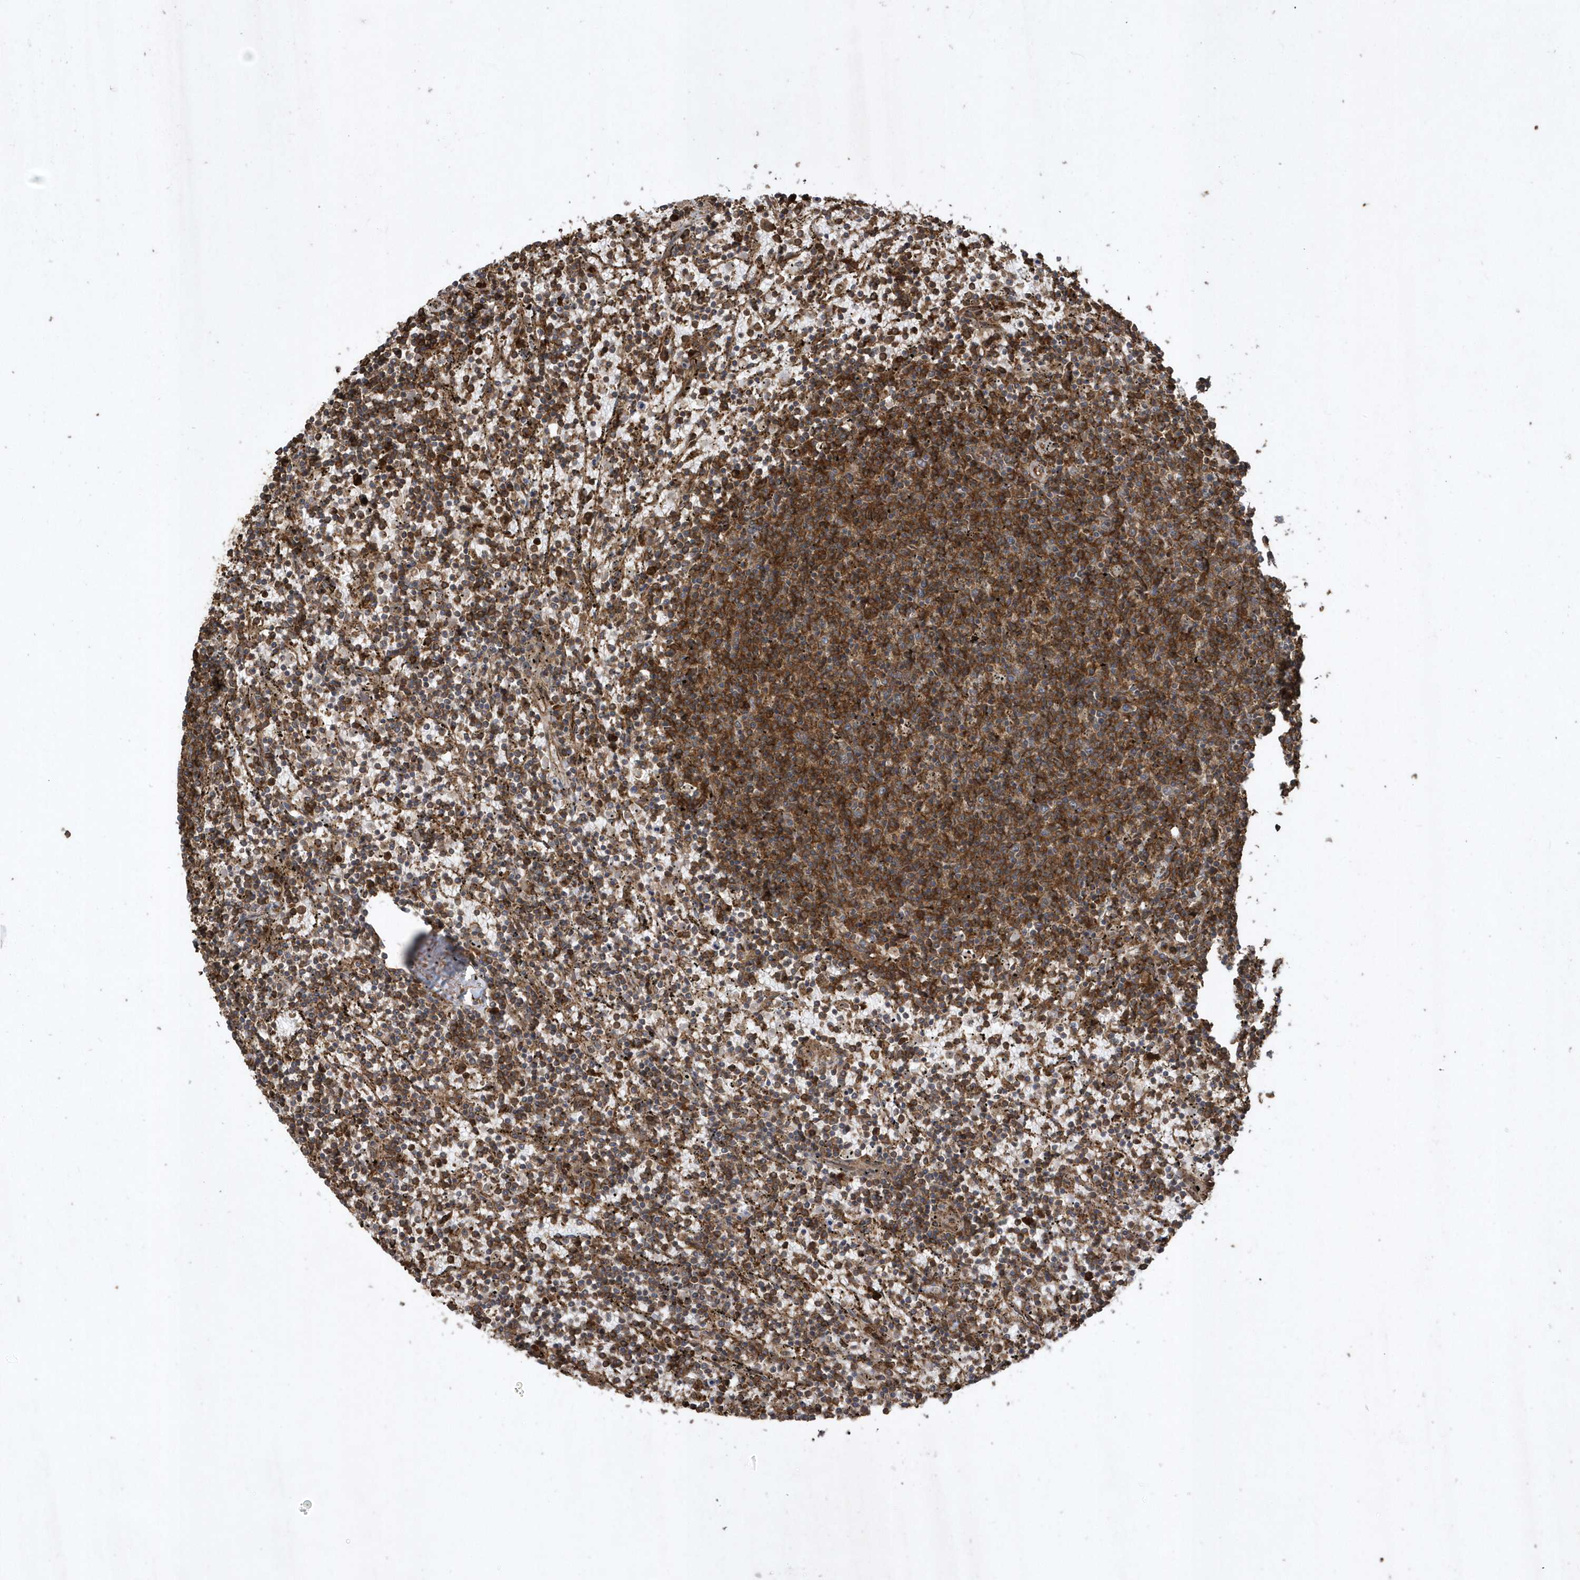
{"staining": {"intensity": "moderate", "quantity": "25%-75%", "location": "cytoplasmic/membranous"}, "tissue": "lymphoma", "cell_type": "Tumor cells", "image_type": "cancer", "snomed": [{"axis": "morphology", "description": "Malignant lymphoma, non-Hodgkin's type, Low grade"}, {"axis": "topography", "description": "Spleen"}], "caption": "Protein staining of low-grade malignant lymphoma, non-Hodgkin's type tissue shows moderate cytoplasmic/membranous staining in about 25%-75% of tumor cells.", "gene": "SENP8", "patient": {"sex": "female", "age": 50}}